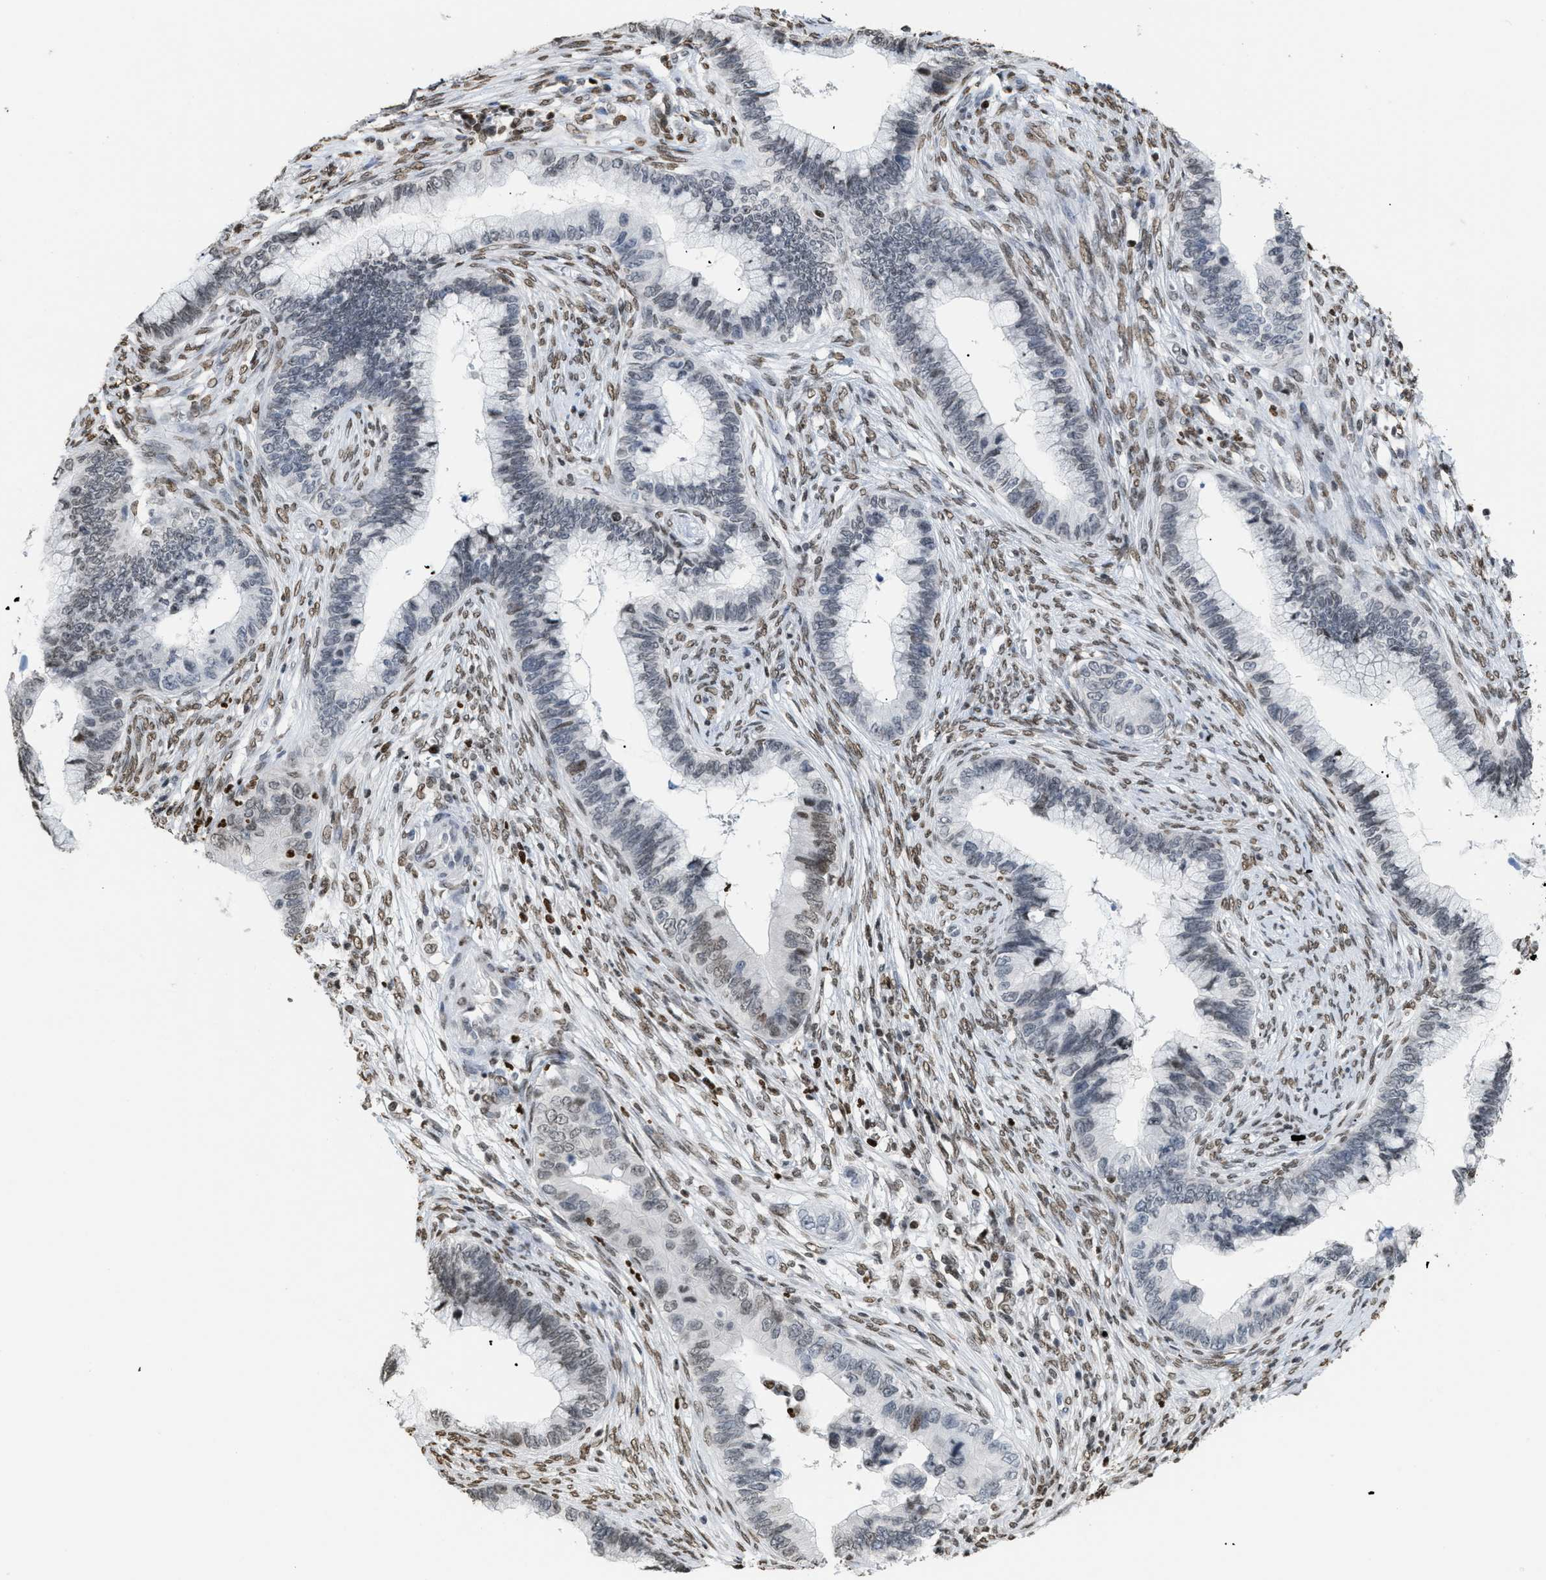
{"staining": {"intensity": "weak", "quantity": "25%-75%", "location": "nuclear"}, "tissue": "cervical cancer", "cell_type": "Tumor cells", "image_type": "cancer", "snomed": [{"axis": "morphology", "description": "Adenocarcinoma, NOS"}, {"axis": "topography", "description": "Cervix"}], "caption": "Human cervical cancer stained with a protein marker displays weak staining in tumor cells.", "gene": "HMGN2", "patient": {"sex": "female", "age": 44}}